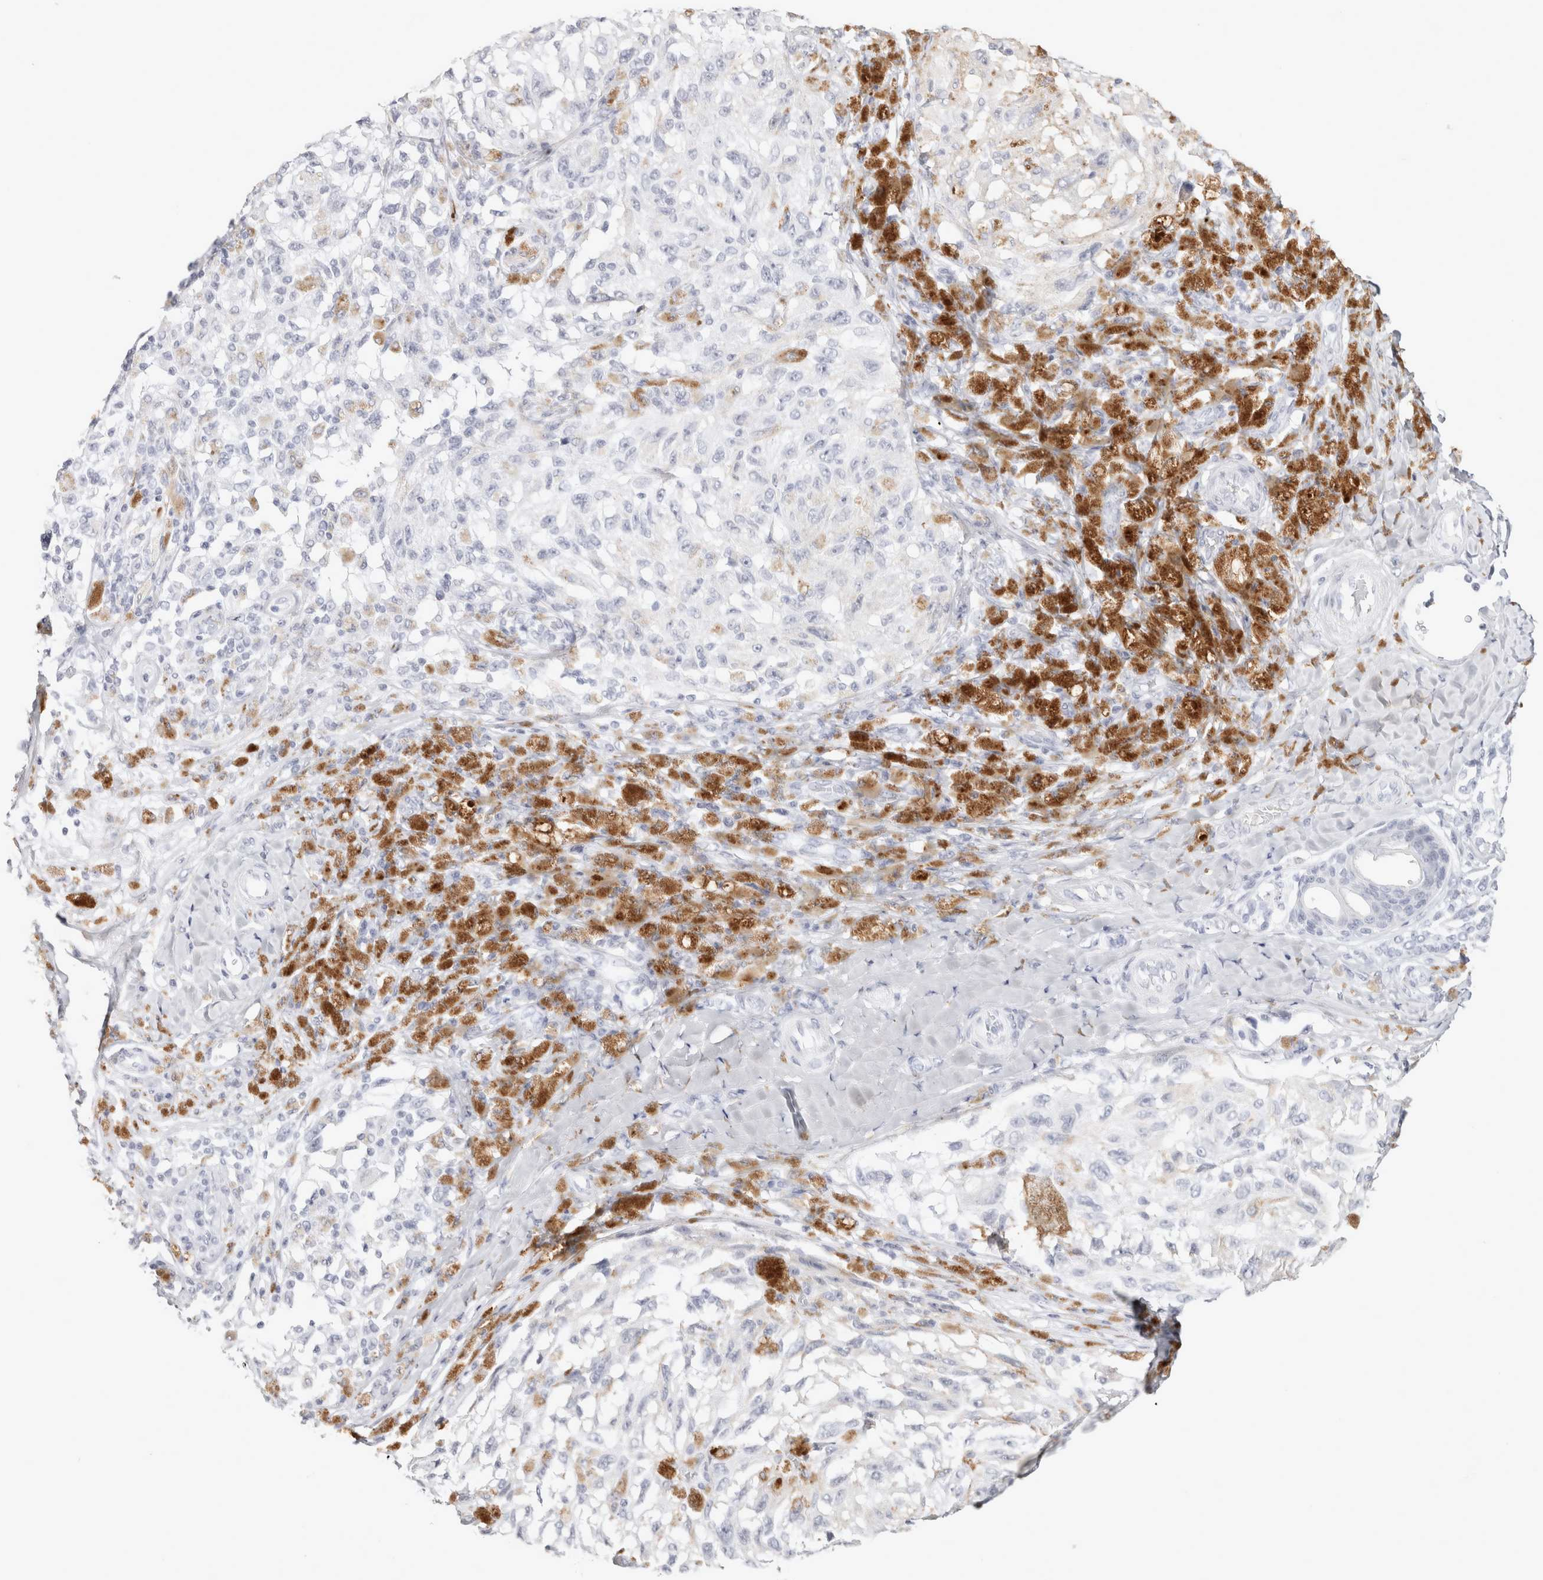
{"staining": {"intensity": "negative", "quantity": "none", "location": "none"}, "tissue": "melanoma", "cell_type": "Tumor cells", "image_type": "cancer", "snomed": [{"axis": "morphology", "description": "Malignant melanoma, NOS"}, {"axis": "topography", "description": "Skin"}], "caption": "IHC image of neoplastic tissue: human melanoma stained with DAB (3,3'-diaminobenzidine) demonstrates no significant protein staining in tumor cells. (Brightfield microscopy of DAB (3,3'-diaminobenzidine) immunohistochemistry at high magnification).", "gene": "GARIN1A", "patient": {"sex": "female", "age": 73}}